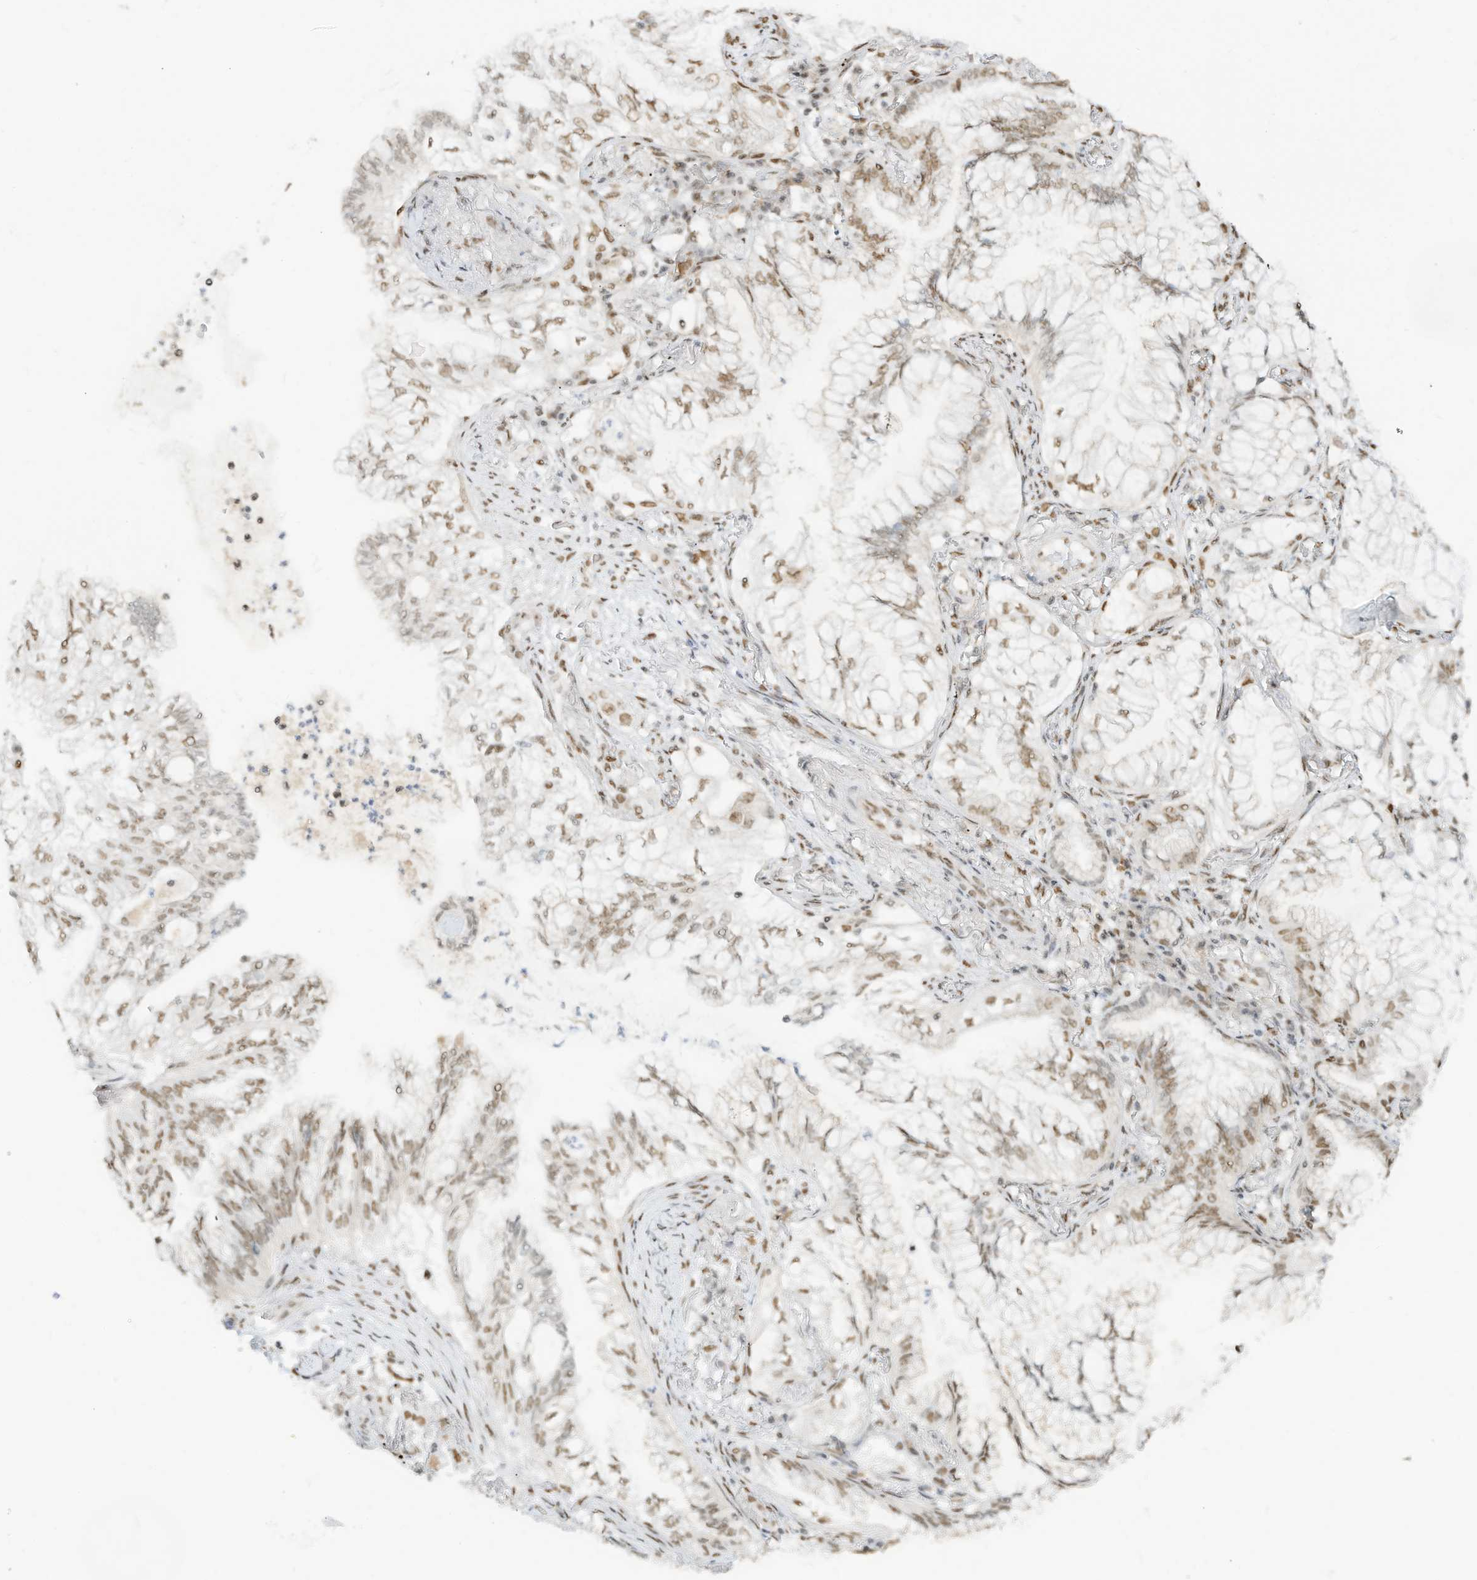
{"staining": {"intensity": "moderate", "quantity": "25%-75%", "location": "nuclear"}, "tissue": "lung cancer", "cell_type": "Tumor cells", "image_type": "cancer", "snomed": [{"axis": "morphology", "description": "Adenocarcinoma, NOS"}, {"axis": "topography", "description": "Lung"}], "caption": "DAB immunohistochemical staining of human lung adenocarcinoma reveals moderate nuclear protein staining in approximately 25%-75% of tumor cells. (IHC, brightfield microscopy, high magnification).", "gene": "NHSL1", "patient": {"sex": "female", "age": 70}}